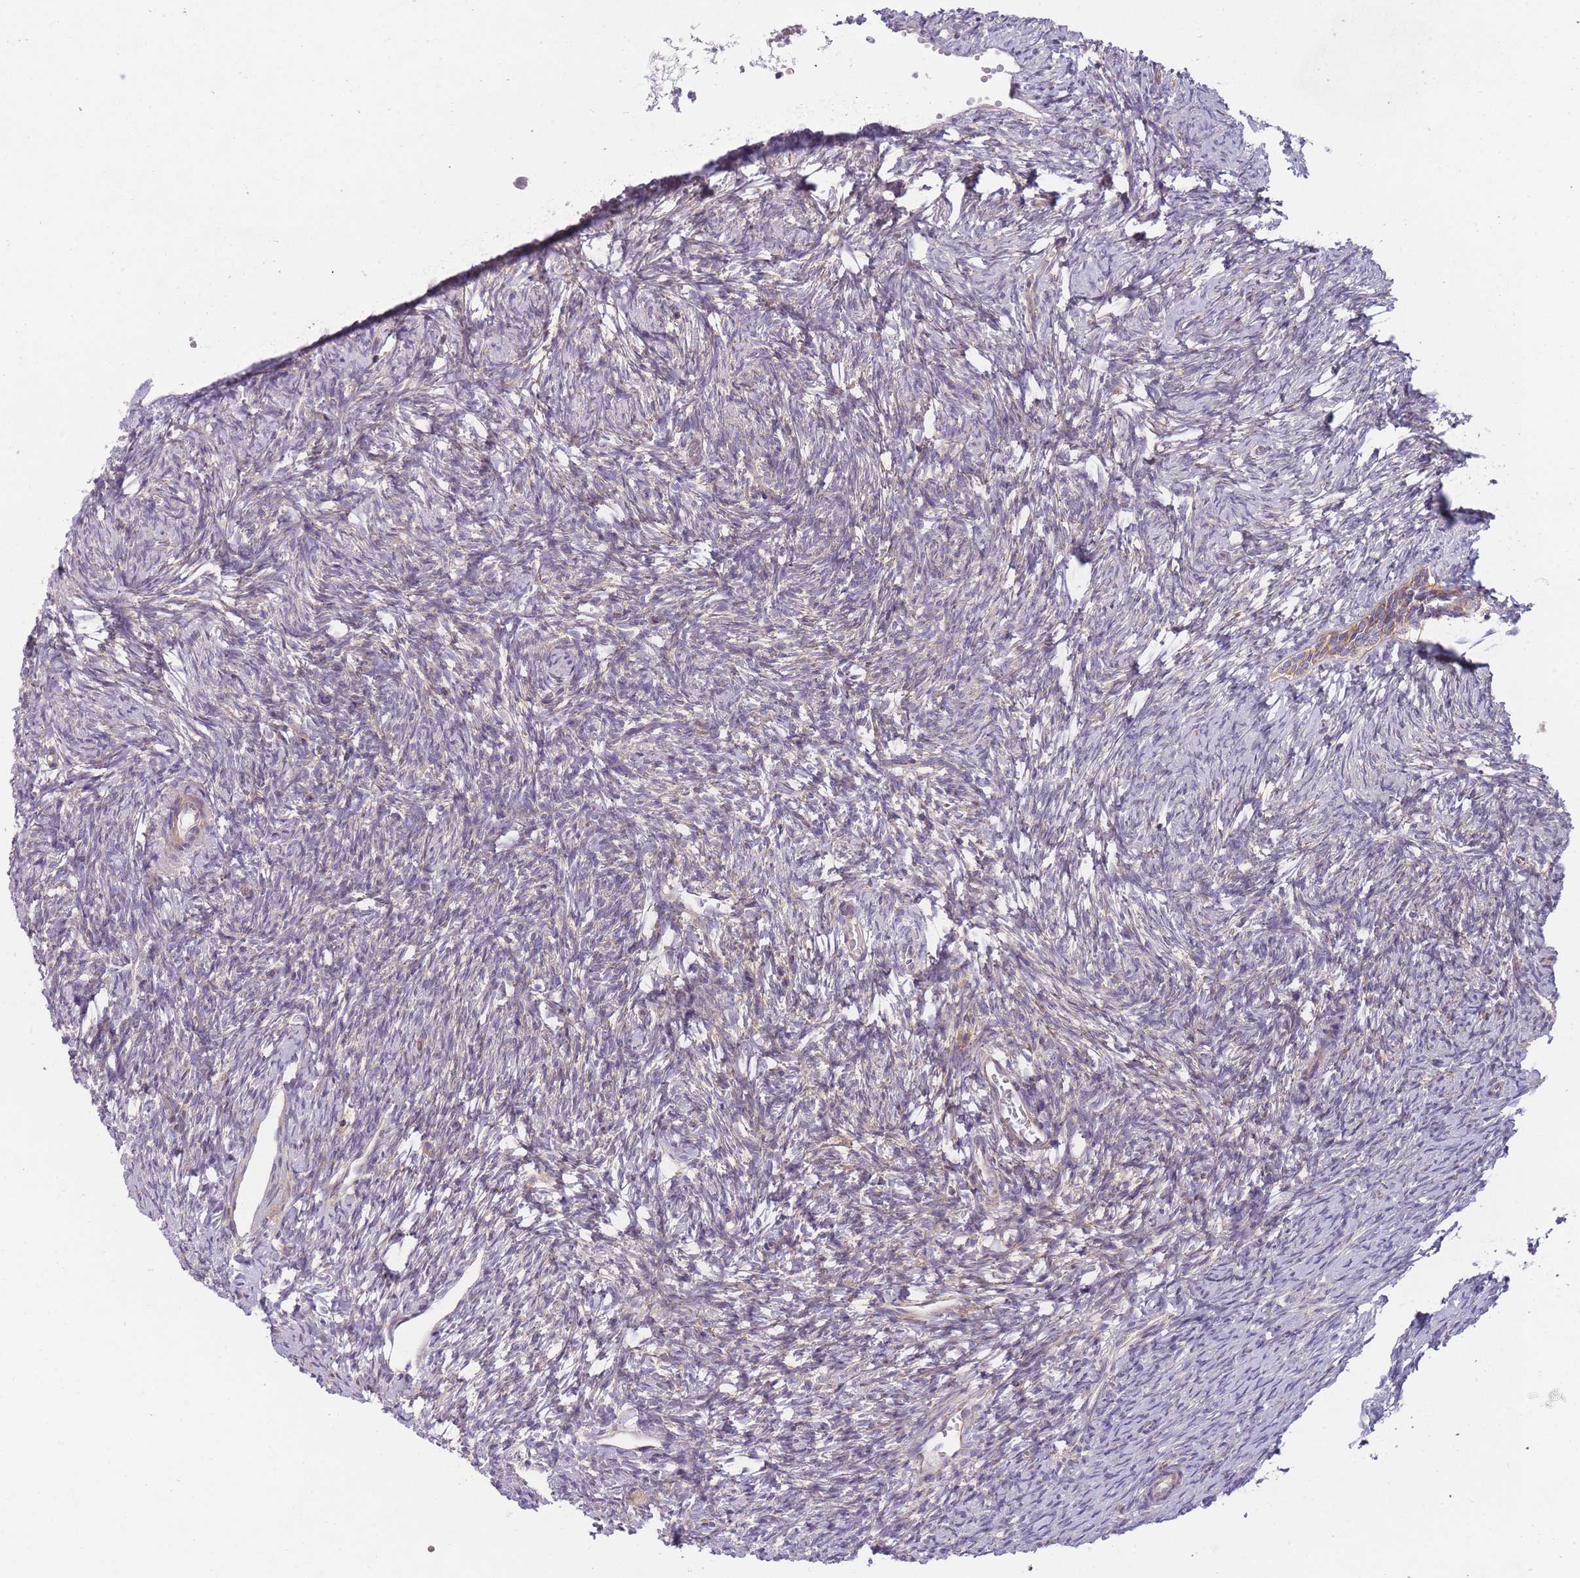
{"staining": {"intensity": "moderate", "quantity": "<25%", "location": "cytoplasmic/membranous"}, "tissue": "ovary", "cell_type": "Ovarian stroma cells", "image_type": "normal", "snomed": [{"axis": "morphology", "description": "Normal tissue, NOS"}, {"axis": "topography", "description": "Ovary"}], "caption": "DAB (3,3'-diaminobenzidine) immunohistochemical staining of benign human ovary exhibits moderate cytoplasmic/membranous protein positivity in approximately <25% of ovarian stroma cells.", "gene": "ENSG00000255639", "patient": {"sex": "female", "age": 51}}